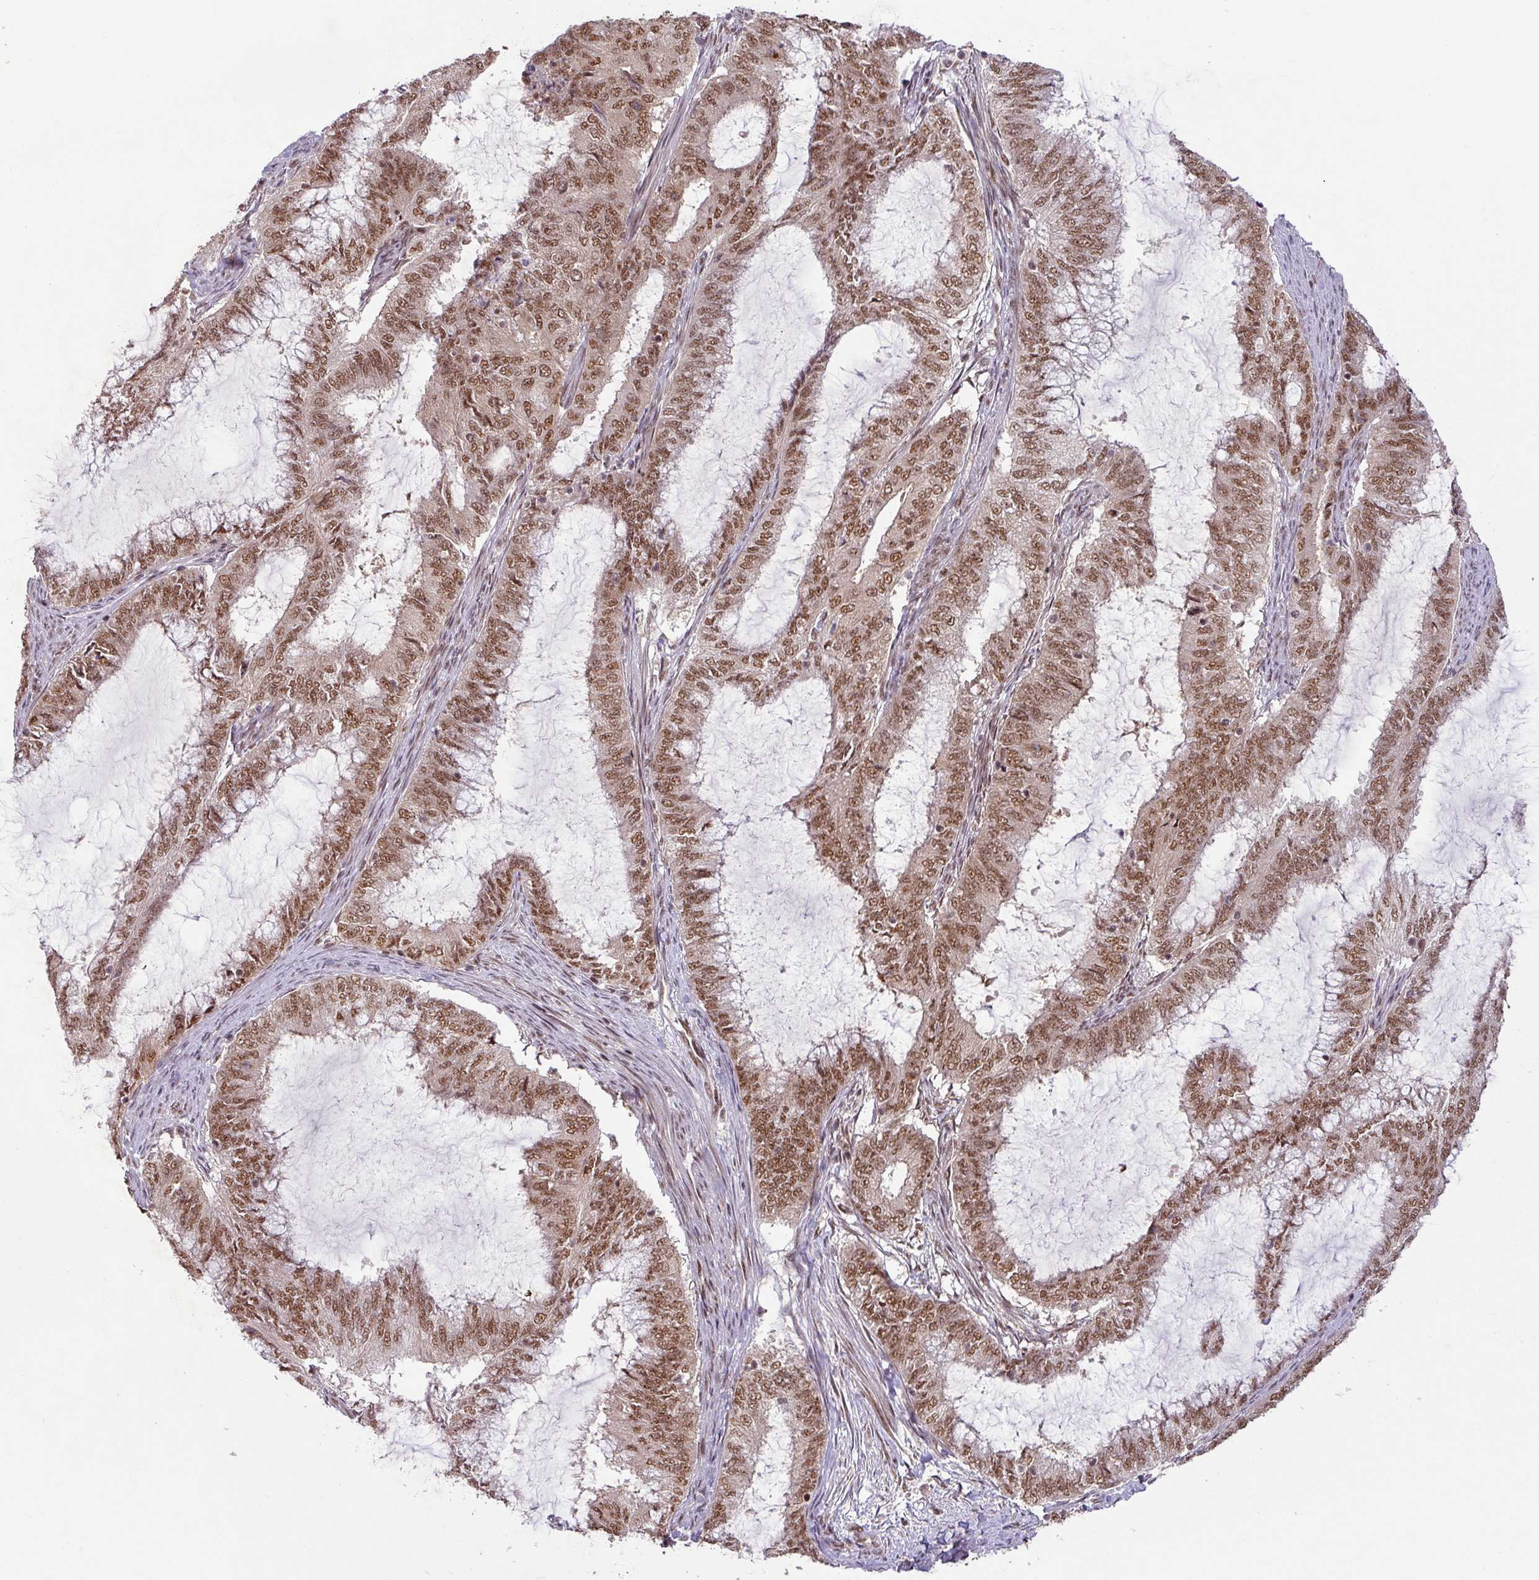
{"staining": {"intensity": "moderate", "quantity": ">75%", "location": "nuclear"}, "tissue": "endometrial cancer", "cell_type": "Tumor cells", "image_type": "cancer", "snomed": [{"axis": "morphology", "description": "Adenocarcinoma, NOS"}, {"axis": "topography", "description": "Endometrium"}], "caption": "Immunohistochemistry of endometrial adenocarcinoma displays medium levels of moderate nuclear staining in approximately >75% of tumor cells. Nuclei are stained in blue.", "gene": "SRSF2", "patient": {"sex": "female", "age": 51}}